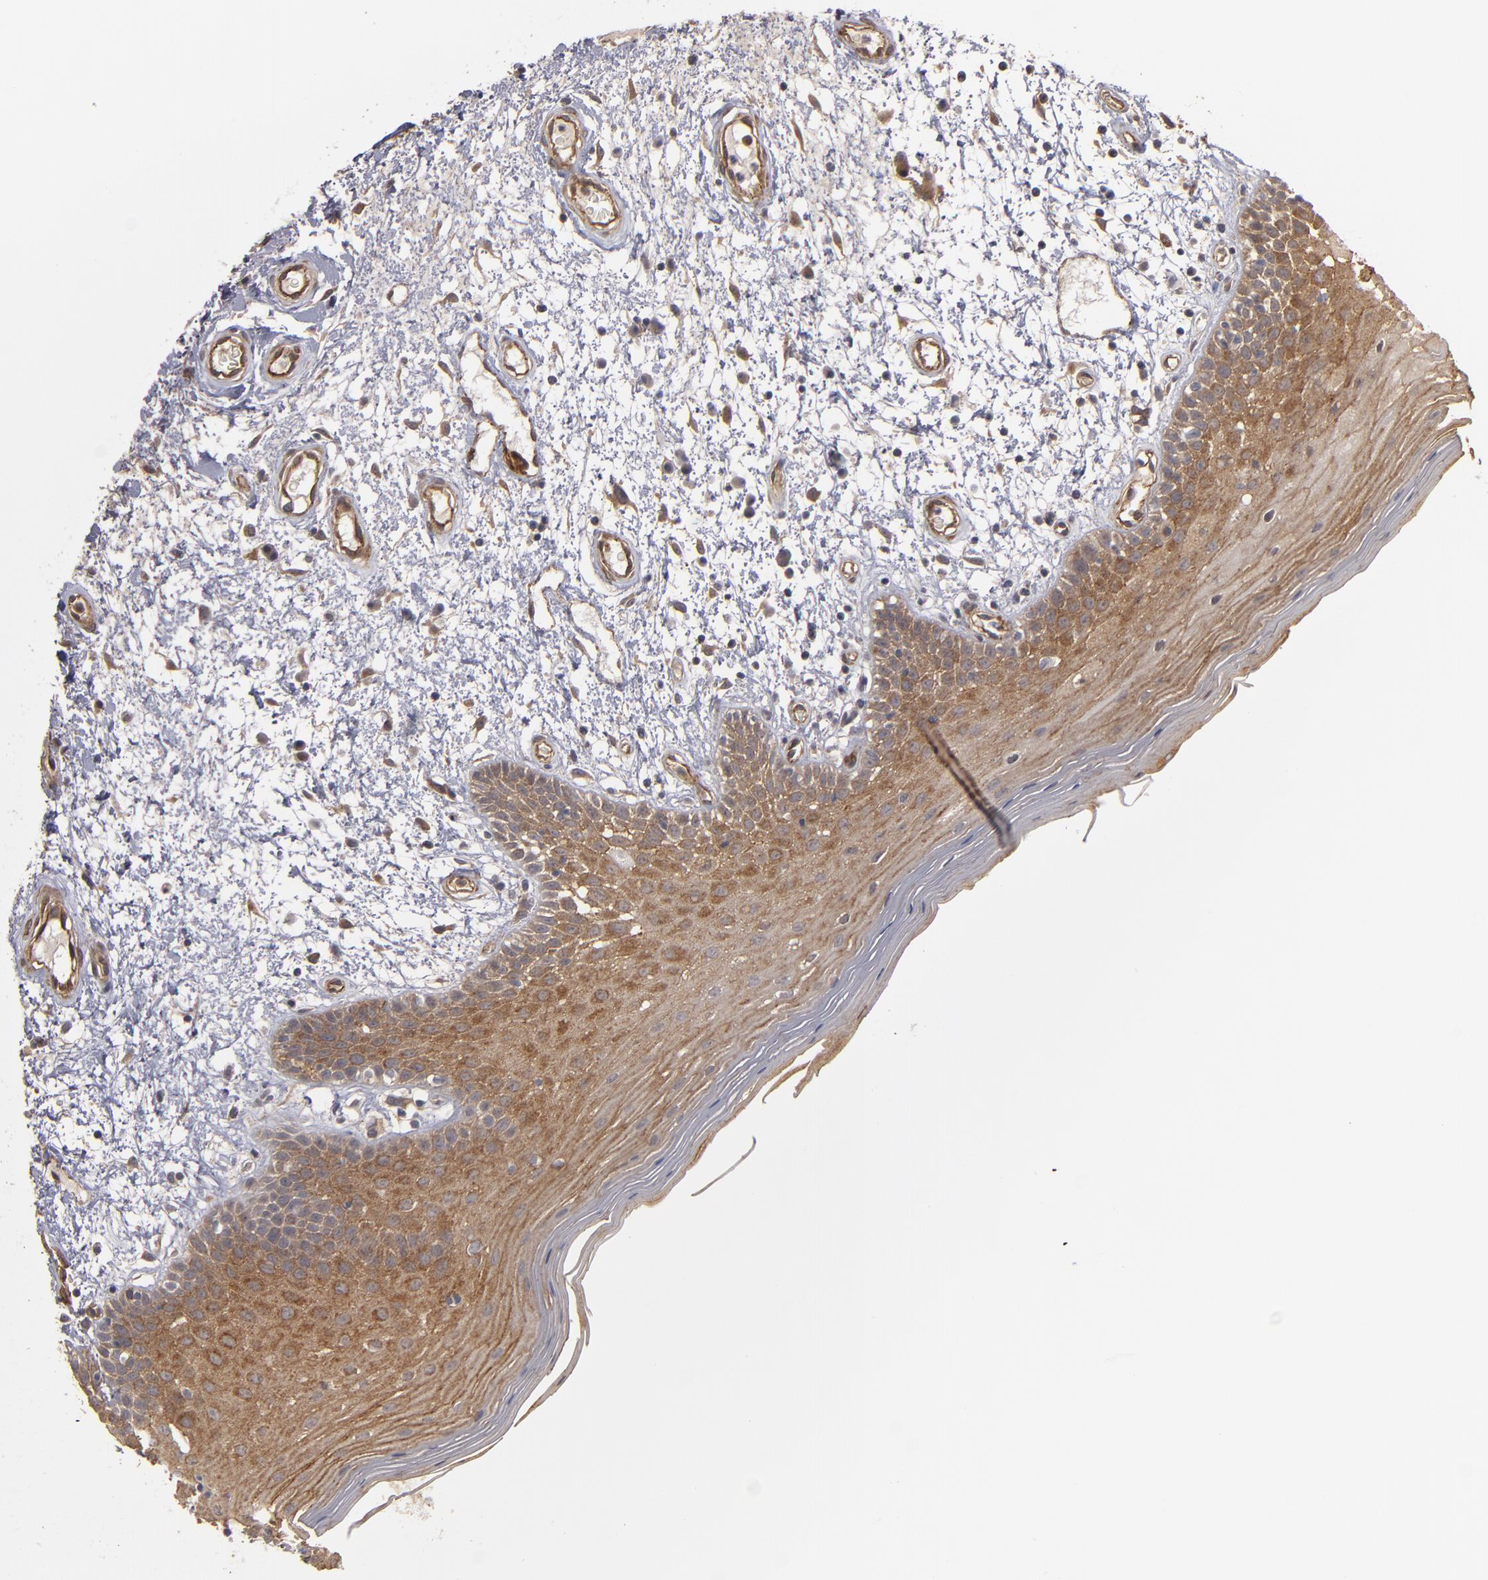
{"staining": {"intensity": "strong", "quantity": ">75%", "location": "cytoplasmic/membranous"}, "tissue": "oral mucosa", "cell_type": "Squamous epithelial cells", "image_type": "normal", "snomed": [{"axis": "morphology", "description": "Normal tissue, NOS"}, {"axis": "morphology", "description": "Squamous cell carcinoma, NOS"}, {"axis": "topography", "description": "Skeletal muscle"}, {"axis": "topography", "description": "Oral tissue"}, {"axis": "topography", "description": "Head-Neck"}], "caption": "Immunohistochemistry (IHC) staining of unremarkable oral mucosa, which shows high levels of strong cytoplasmic/membranous positivity in approximately >75% of squamous epithelial cells indicating strong cytoplasmic/membranous protein expression. The staining was performed using DAB (3,3'-diaminobenzidine) (brown) for protein detection and nuclei were counterstained in hematoxylin (blue).", "gene": "TJP1", "patient": {"sex": "male", "age": 71}}